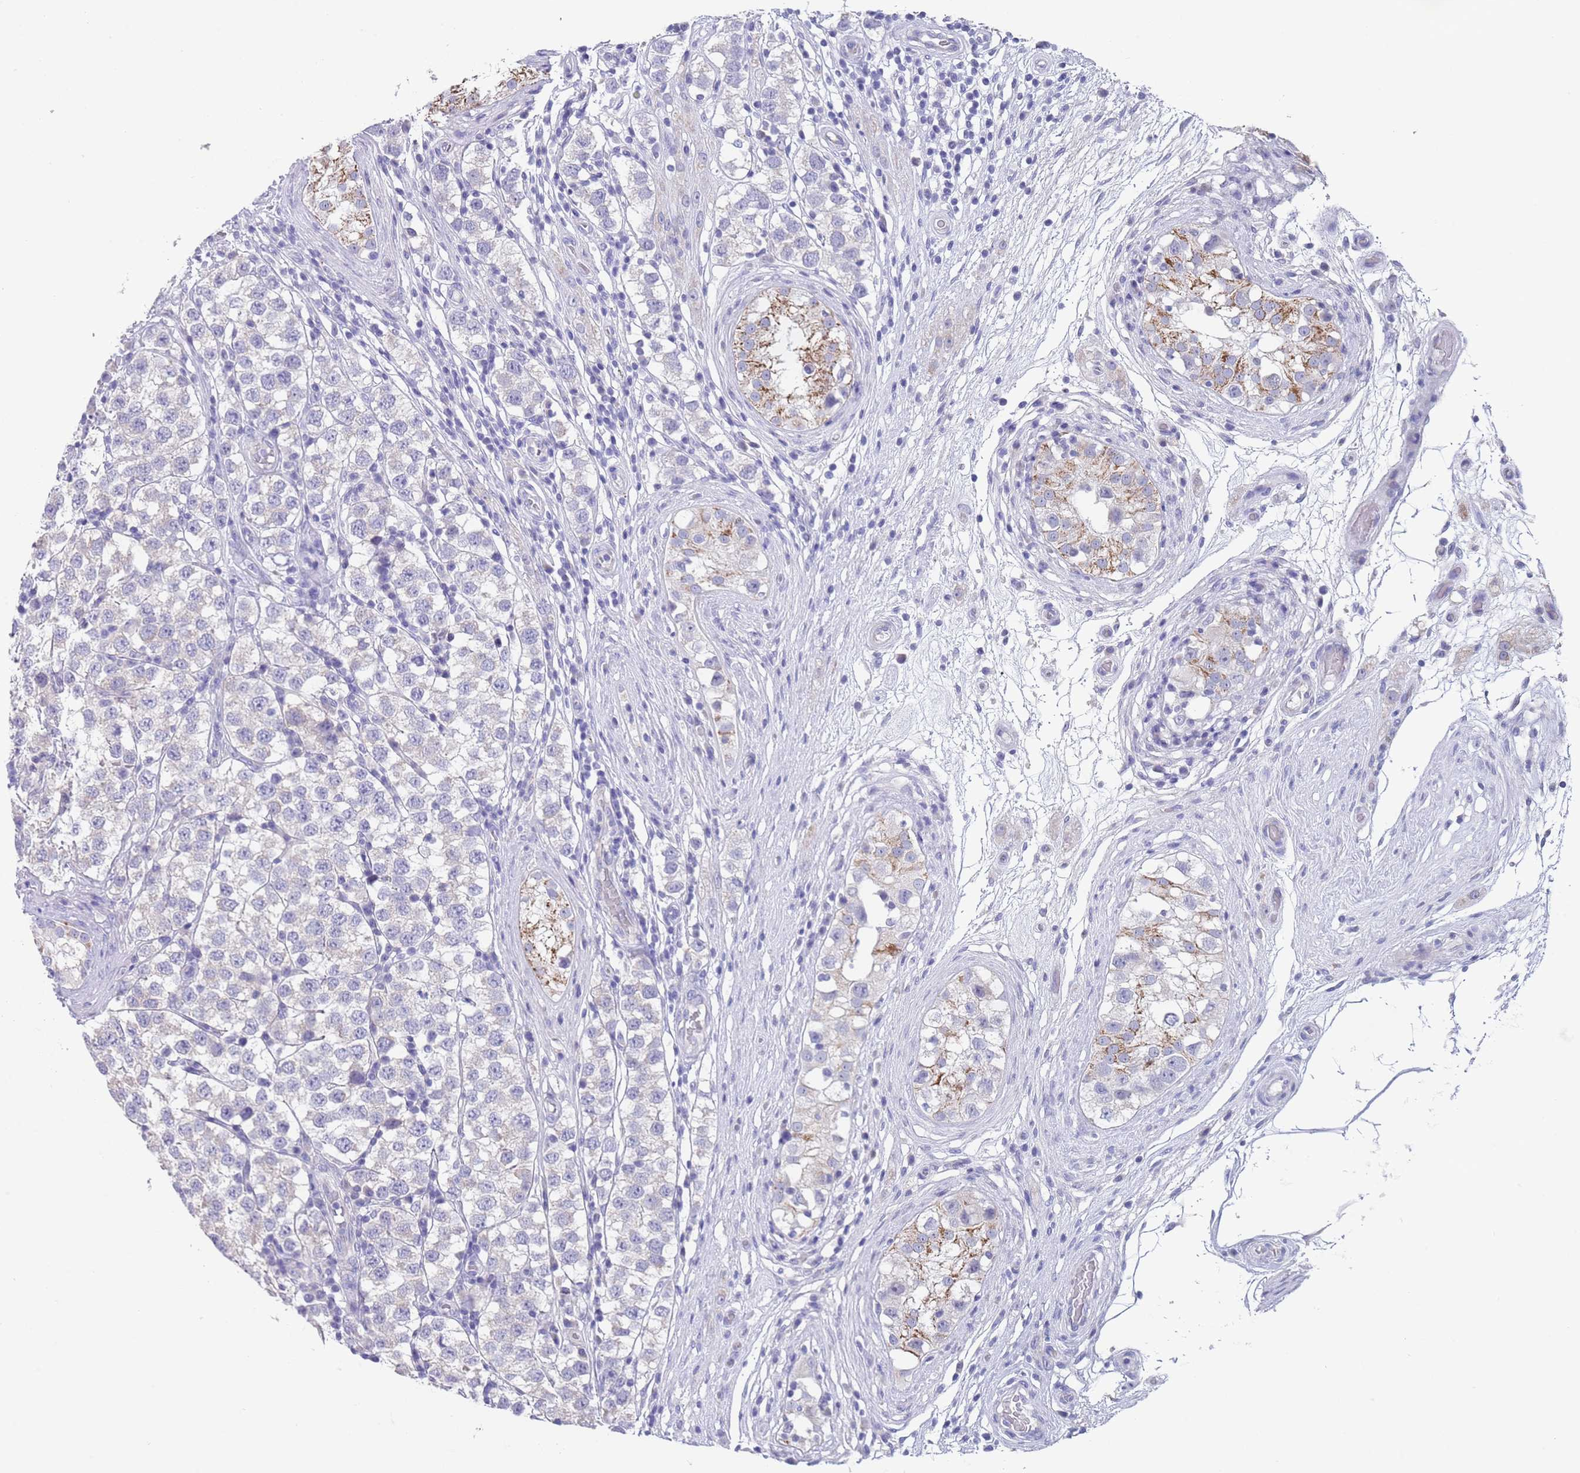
{"staining": {"intensity": "negative", "quantity": "none", "location": "none"}, "tissue": "testis cancer", "cell_type": "Tumor cells", "image_type": "cancer", "snomed": [{"axis": "morphology", "description": "Seminoma, NOS"}, {"axis": "topography", "description": "Testis"}], "caption": "An immunohistochemistry micrograph of testis cancer is shown. There is no staining in tumor cells of testis cancer.", "gene": "SPIRE2", "patient": {"sex": "male", "age": 34}}